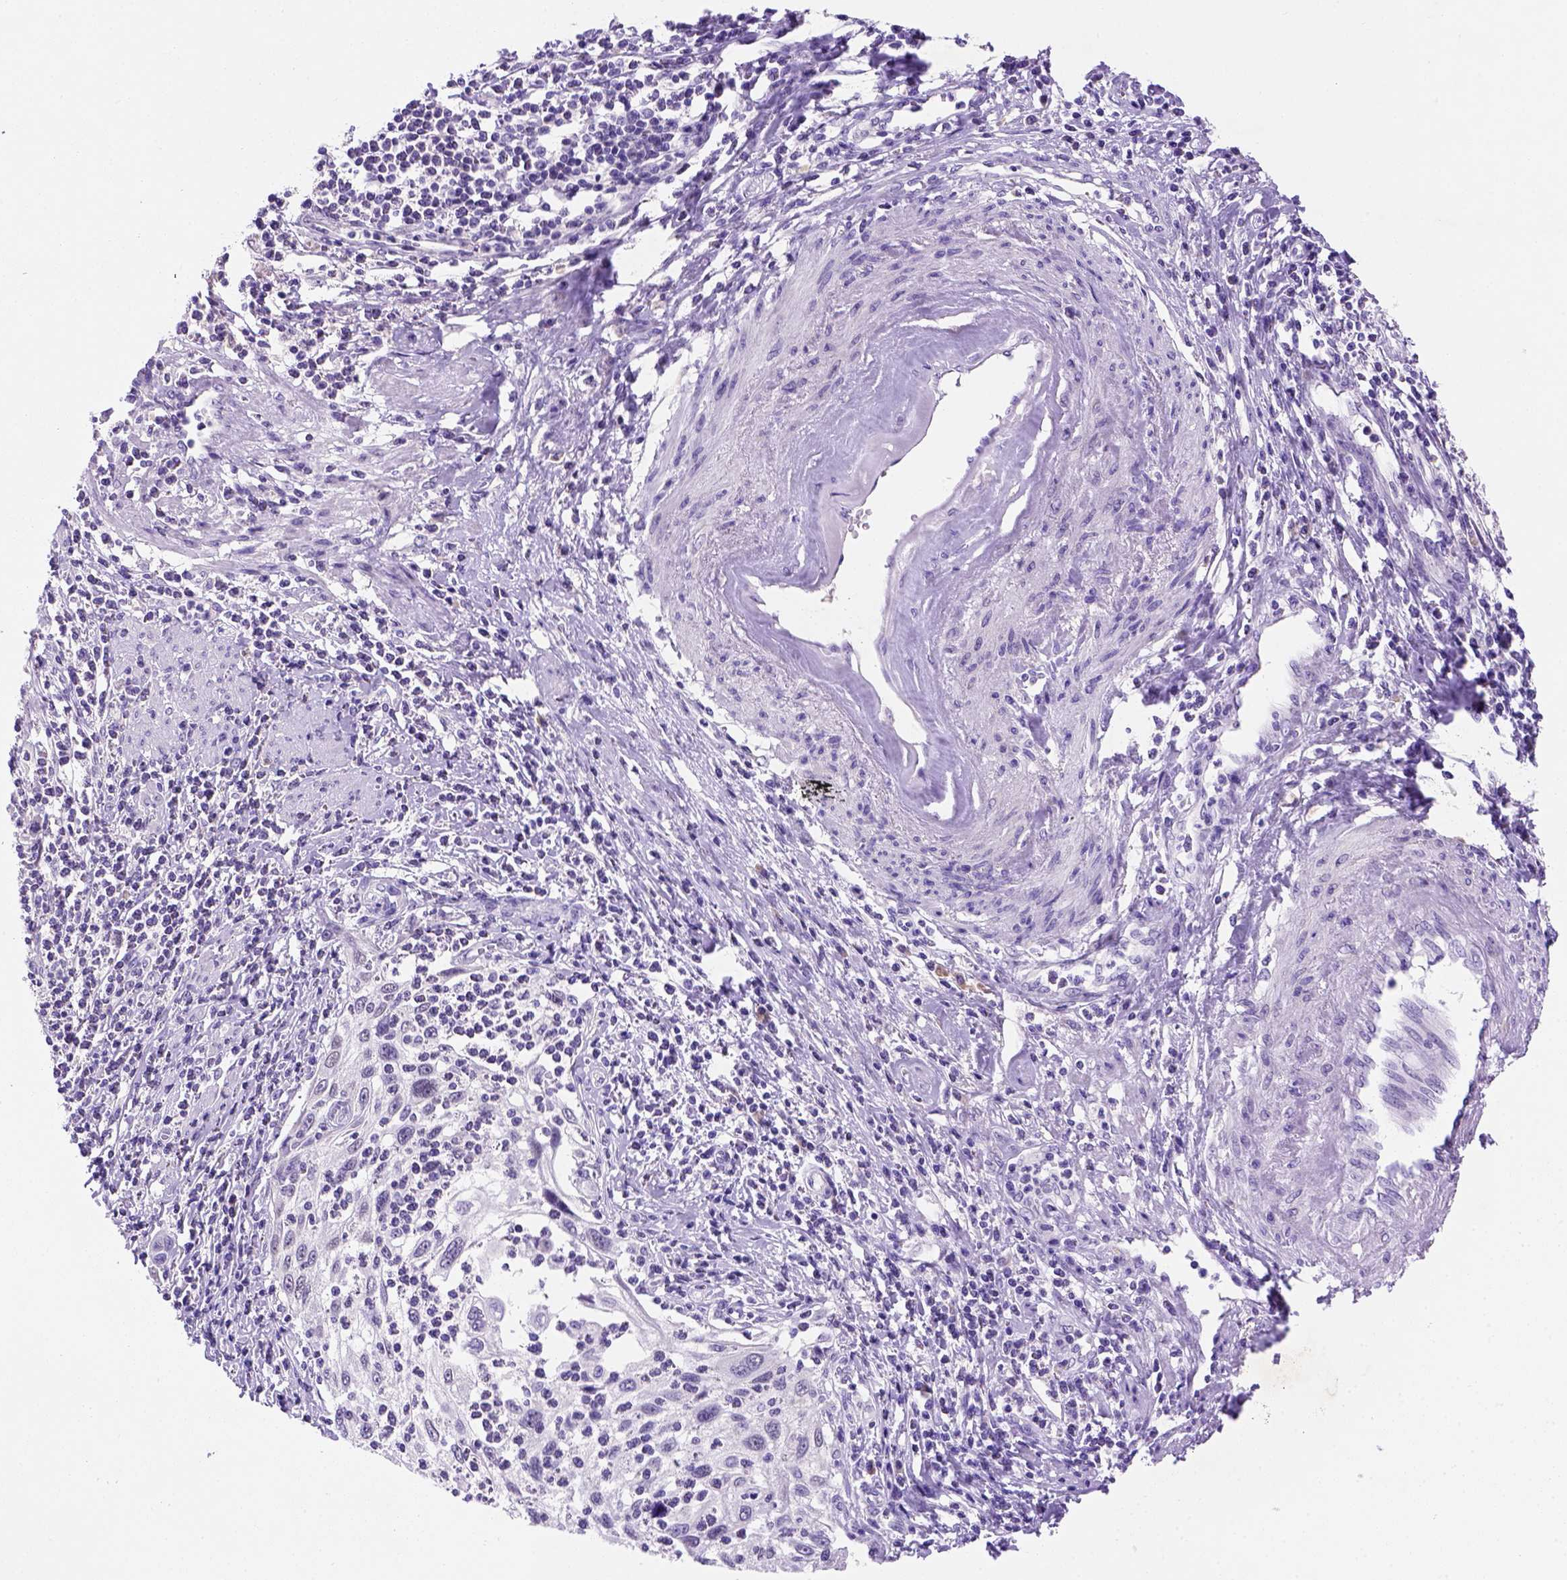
{"staining": {"intensity": "negative", "quantity": "none", "location": "none"}, "tissue": "cervical cancer", "cell_type": "Tumor cells", "image_type": "cancer", "snomed": [{"axis": "morphology", "description": "Squamous cell carcinoma, NOS"}, {"axis": "topography", "description": "Cervix"}], "caption": "There is no significant staining in tumor cells of cervical squamous cell carcinoma. The staining is performed using DAB (3,3'-diaminobenzidine) brown chromogen with nuclei counter-stained in using hematoxylin.", "gene": "FAM81B", "patient": {"sex": "female", "age": 70}}